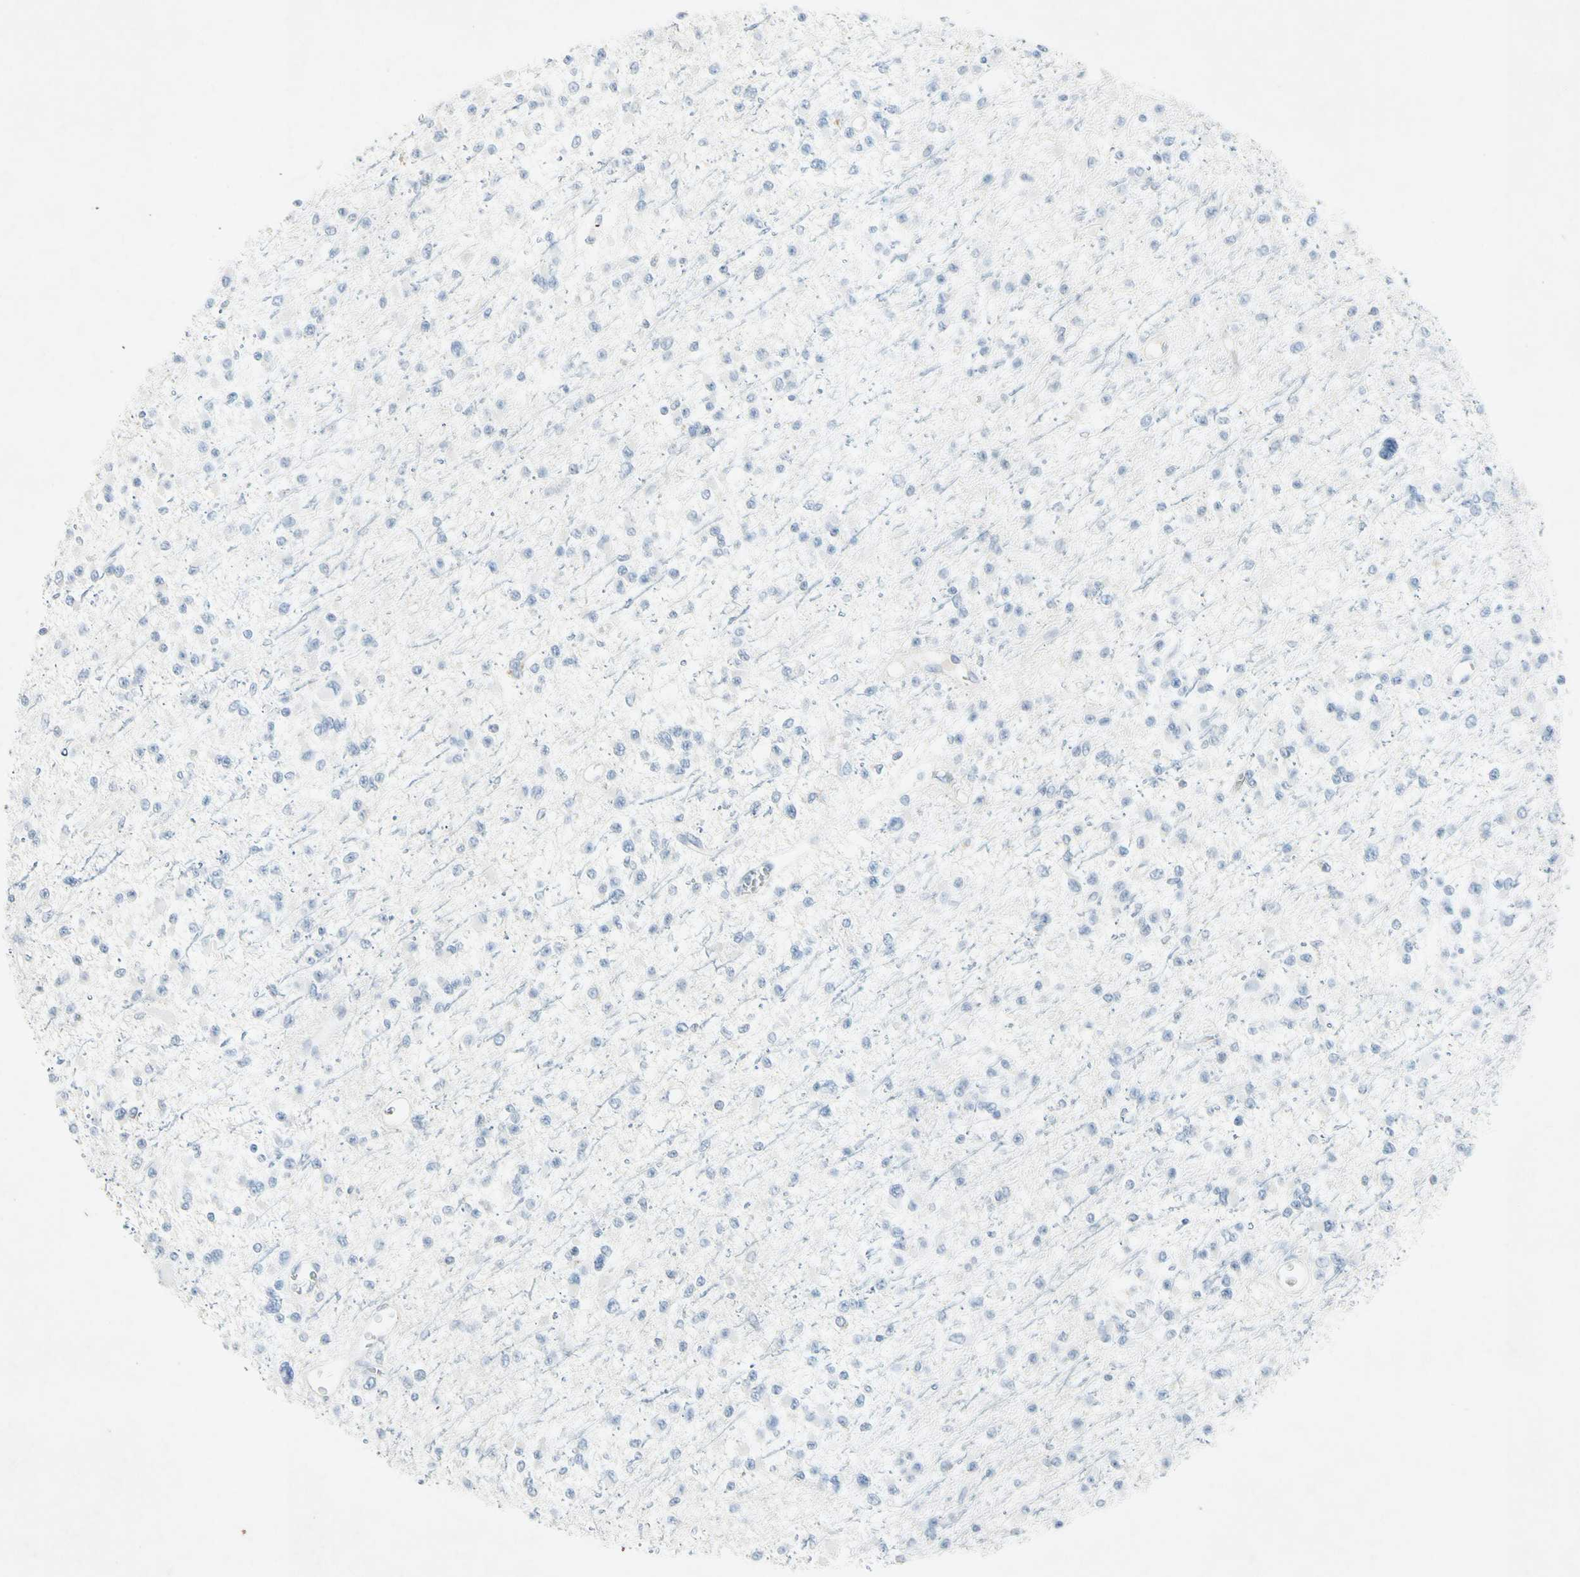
{"staining": {"intensity": "negative", "quantity": "none", "location": "none"}, "tissue": "glioma", "cell_type": "Tumor cells", "image_type": "cancer", "snomed": [{"axis": "morphology", "description": "Glioma, malignant, Low grade"}, {"axis": "topography", "description": "Brain"}], "caption": "DAB (3,3'-diaminobenzidine) immunohistochemical staining of malignant glioma (low-grade) demonstrates no significant expression in tumor cells.", "gene": "TEK", "patient": {"sex": "female", "age": 22}}